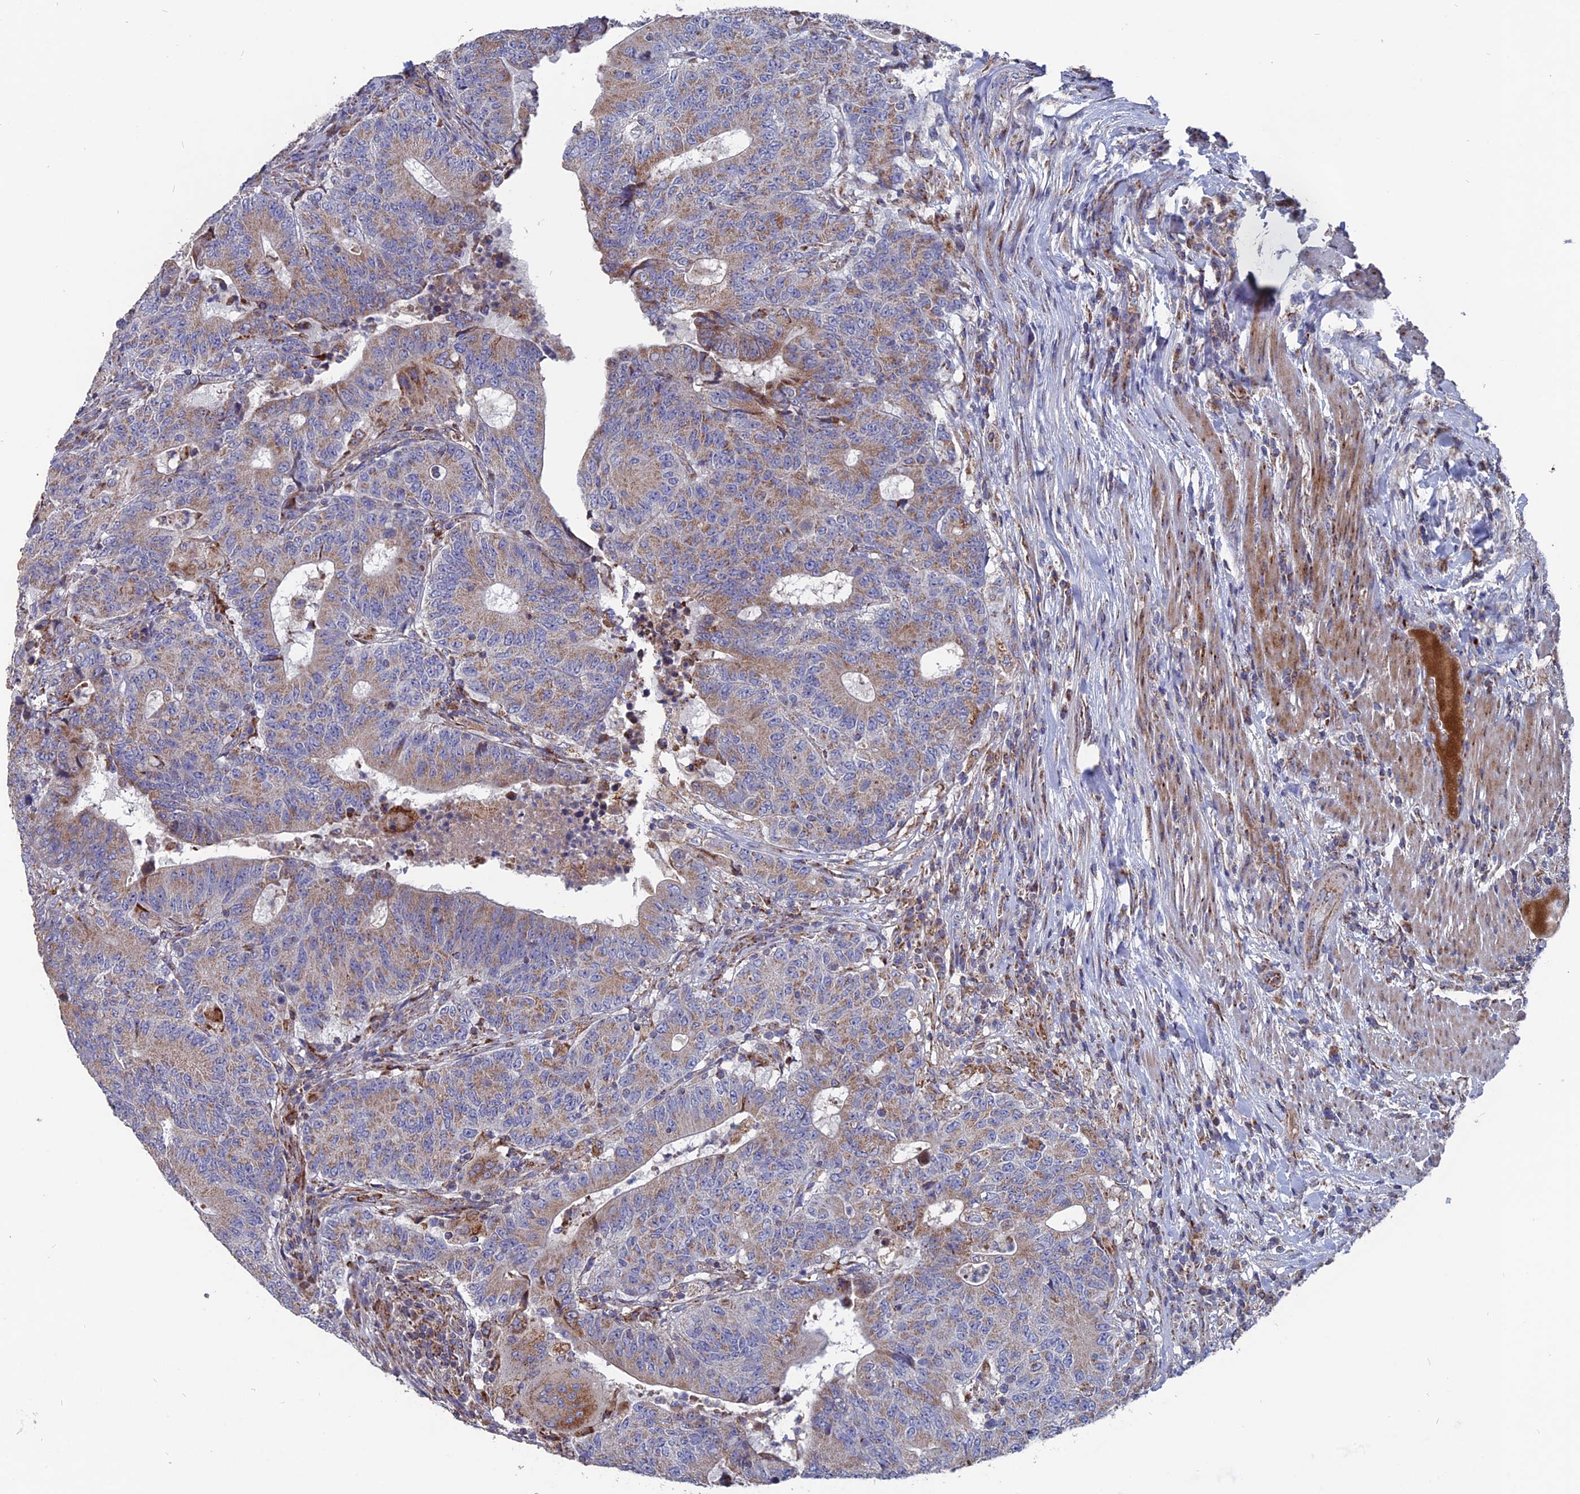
{"staining": {"intensity": "weak", "quantity": ">75%", "location": "cytoplasmic/membranous"}, "tissue": "colorectal cancer", "cell_type": "Tumor cells", "image_type": "cancer", "snomed": [{"axis": "morphology", "description": "Adenocarcinoma, NOS"}, {"axis": "topography", "description": "Colon"}], "caption": "An image showing weak cytoplasmic/membranous positivity in approximately >75% of tumor cells in colorectal cancer (adenocarcinoma), as visualized by brown immunohistochemical staining.", "gene": "TGFA", "patient": {"sex": "female", "age": 75}}